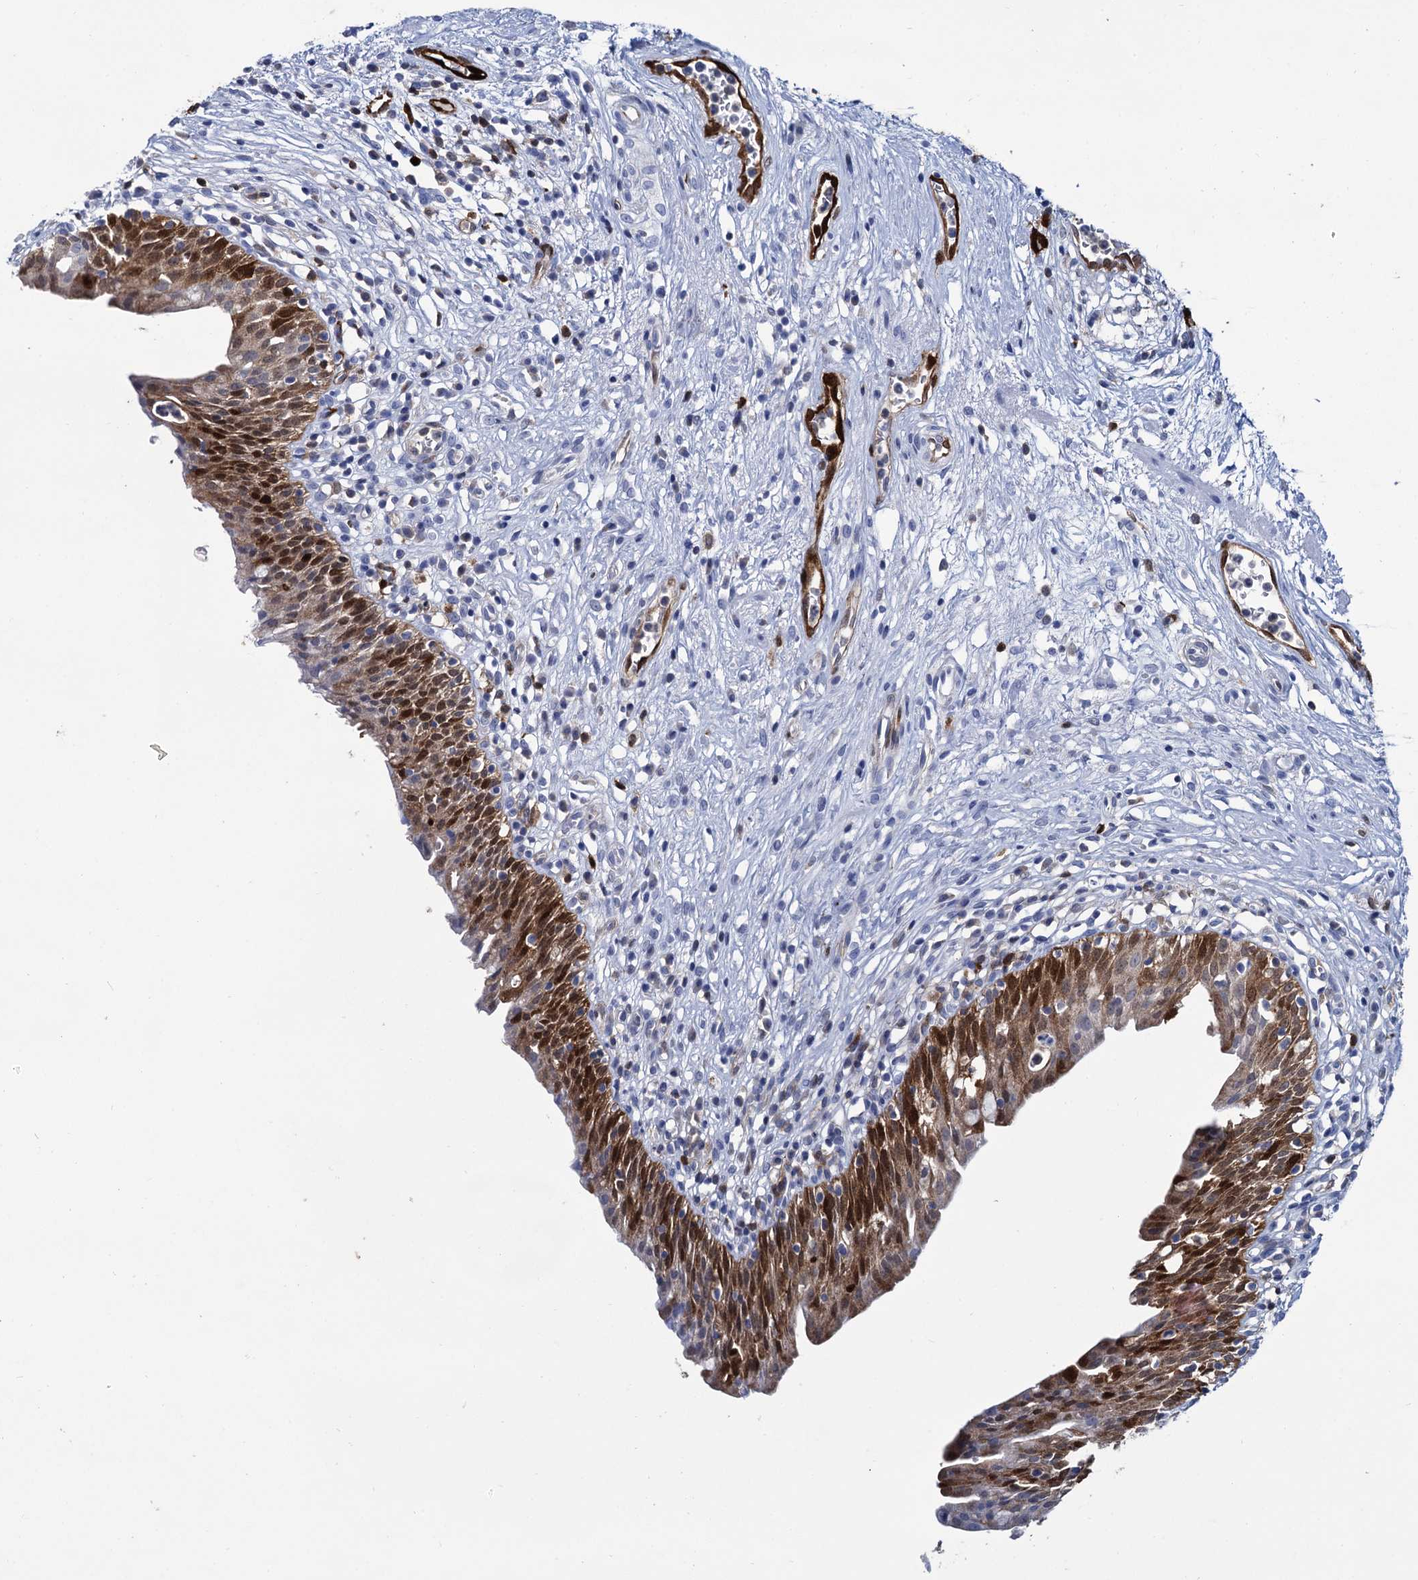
{"staining": {"intensity": "strong", "quantity": ">75%", "location": "cytoplasmic/membranous,nuclear"}, "tissue": "urinary bladder", "cell_type": "Urothelial cells", "image_type": "normal", "snomed": [{"axis": "morphology", "description": "Normal tissue, NOS"}, {"axis": "morphology", "description": "Inflammation, NOS"}, {"axis": "topography", "description": "Urinary bladder"}], "caption": "Approximately >75% of urothelial cells in unremarkable urinary bladder display strong cytoplasmic/membranous,nuclear protein expression as visualized by brown immunohistochemical staining.", "gene": "FABP5", "patient": {"sex": "male", "age": 63}}